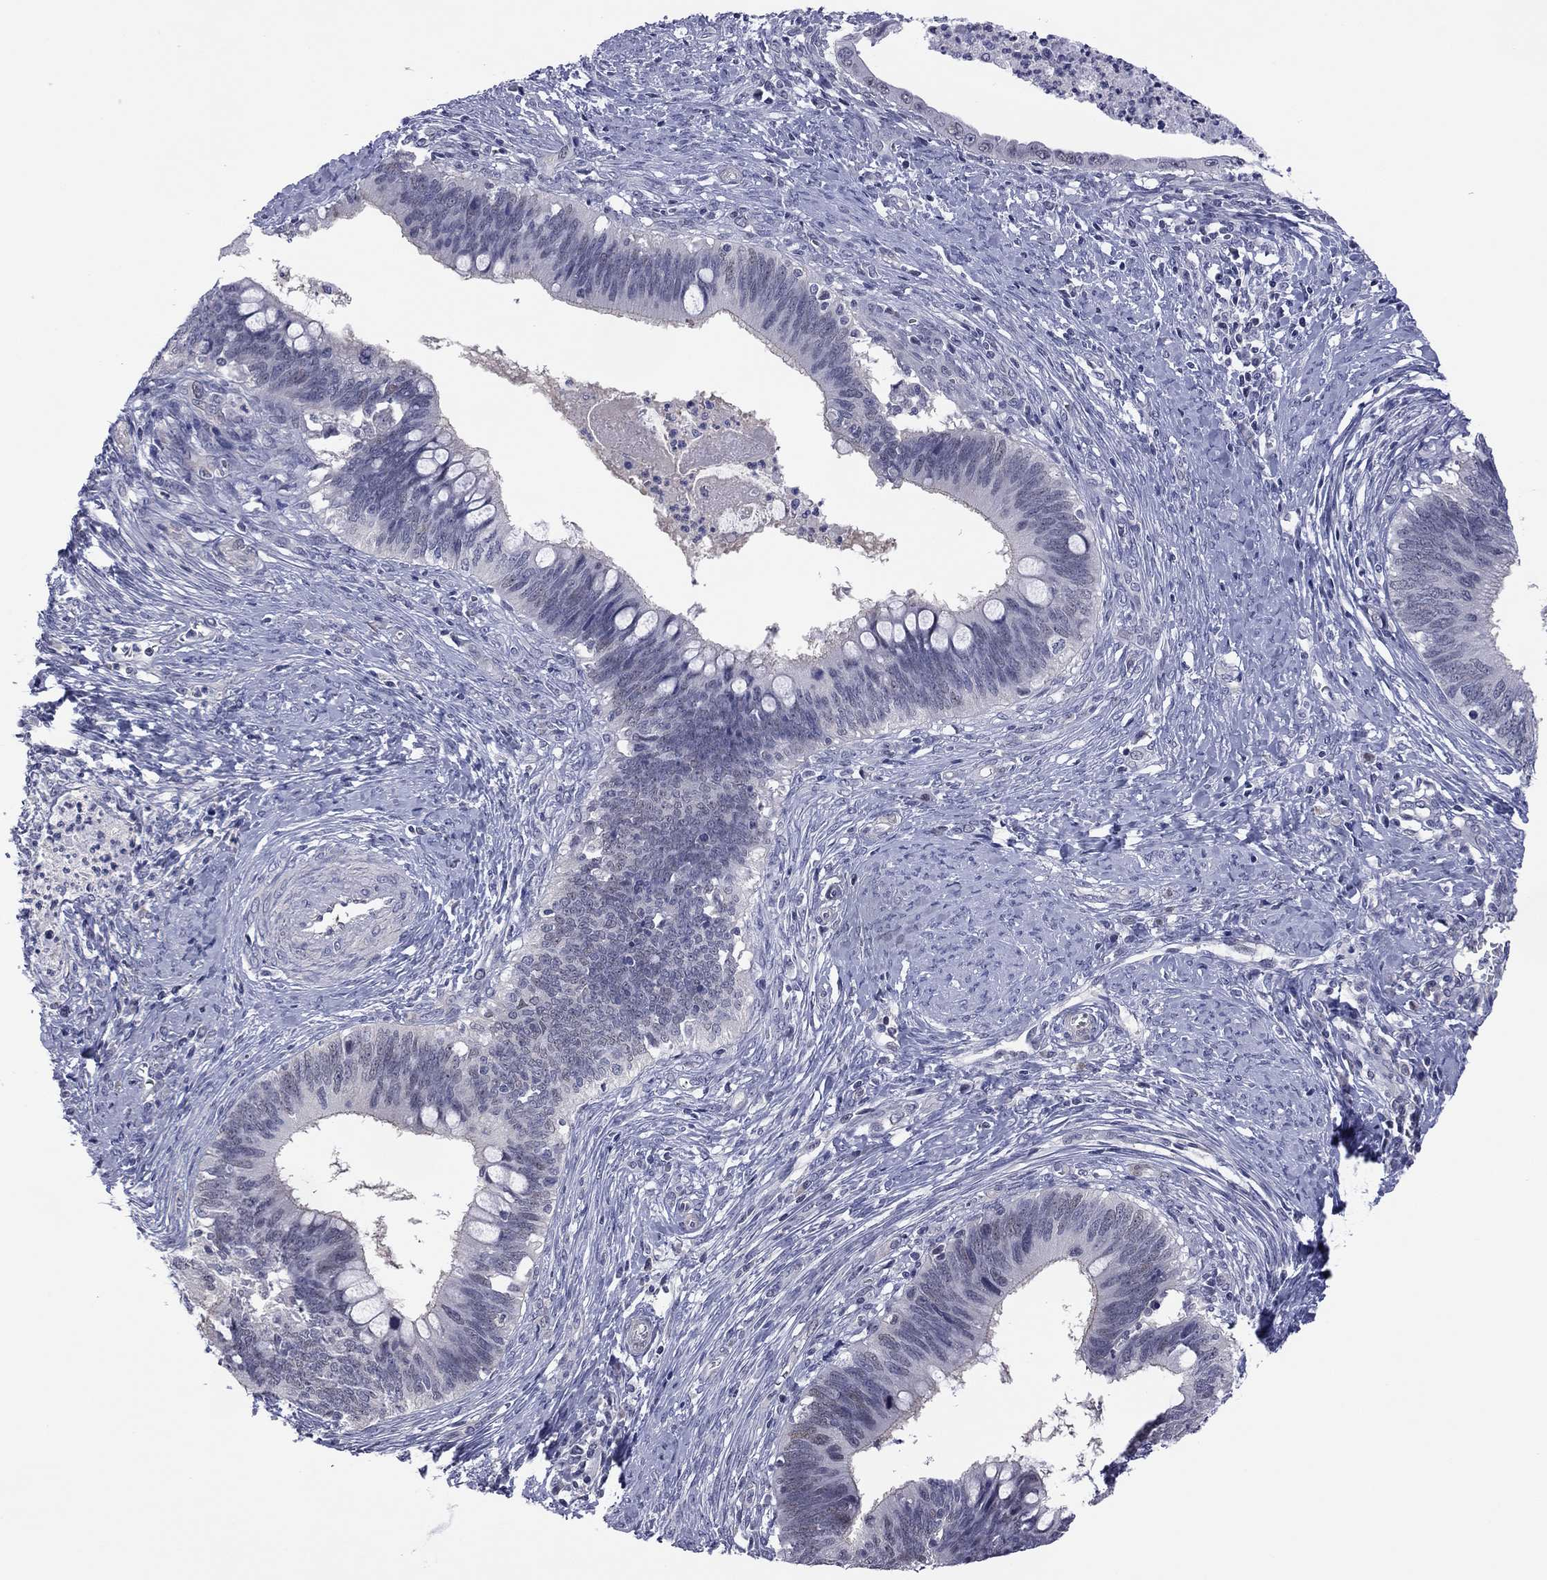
{"staining": {"intensity": "weak", "quantity": "<25%", "location": "nuclear"}, "tissue": "cervical cancer", "cell_type": "Tumor cells", "image_type": "cancer", "snomed": [{"axis": "morphology", "description": "Adenocarcinoma, NOS"}, {"axis": "topography", "description": "Cervix"}], "caption": "High magnification brightfield microscopy of adenocarcinoma (cervical) stained with DAB (brown) and counterstained with hematoxylin (blue): tumor cells show no significant staining.", "gene": "POU5F2", "patient": {"sex": "female", "age": 42}}